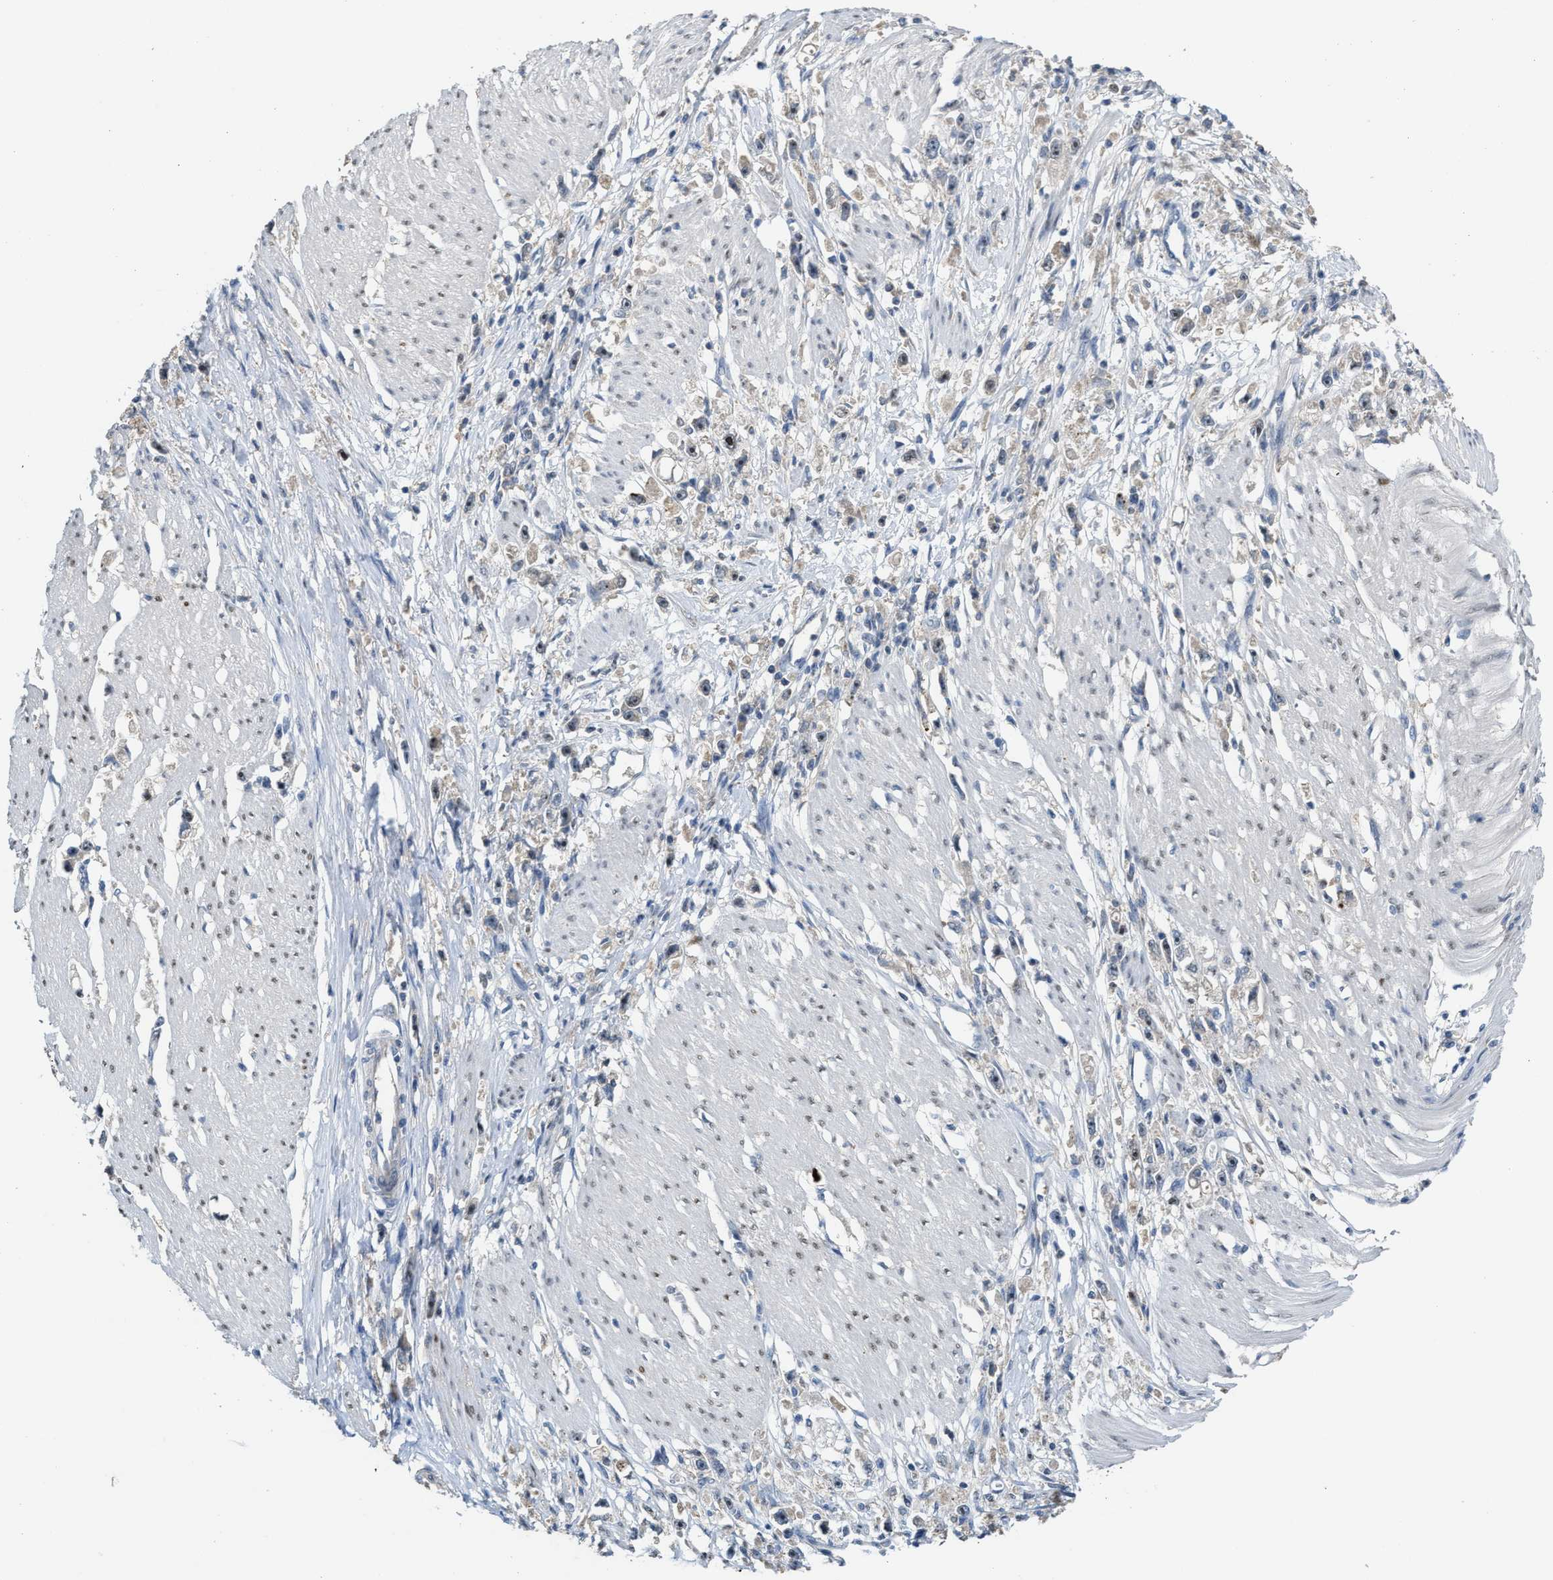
{"staining": {"intensity": "moderate", "quantity": "25%-75%", "location": "nuclear"}, "tissue": "stomach cancer", "cell_type": "Tumor cells", "image_type": "cancer", "snomed": [{"axis": "morphology", "description": "Adenocarcinoma, NOS"}, {"axis": "topography", "description": "Stomach"}], "caption": "Stomach cancer stained for a protein demonstrates moderate nuclear positivity in tumor cells. (IHC, brightfield microscopy, high magnification).", "gene": "ZNF783", "patient": {"sex": "female", "age": 59}}